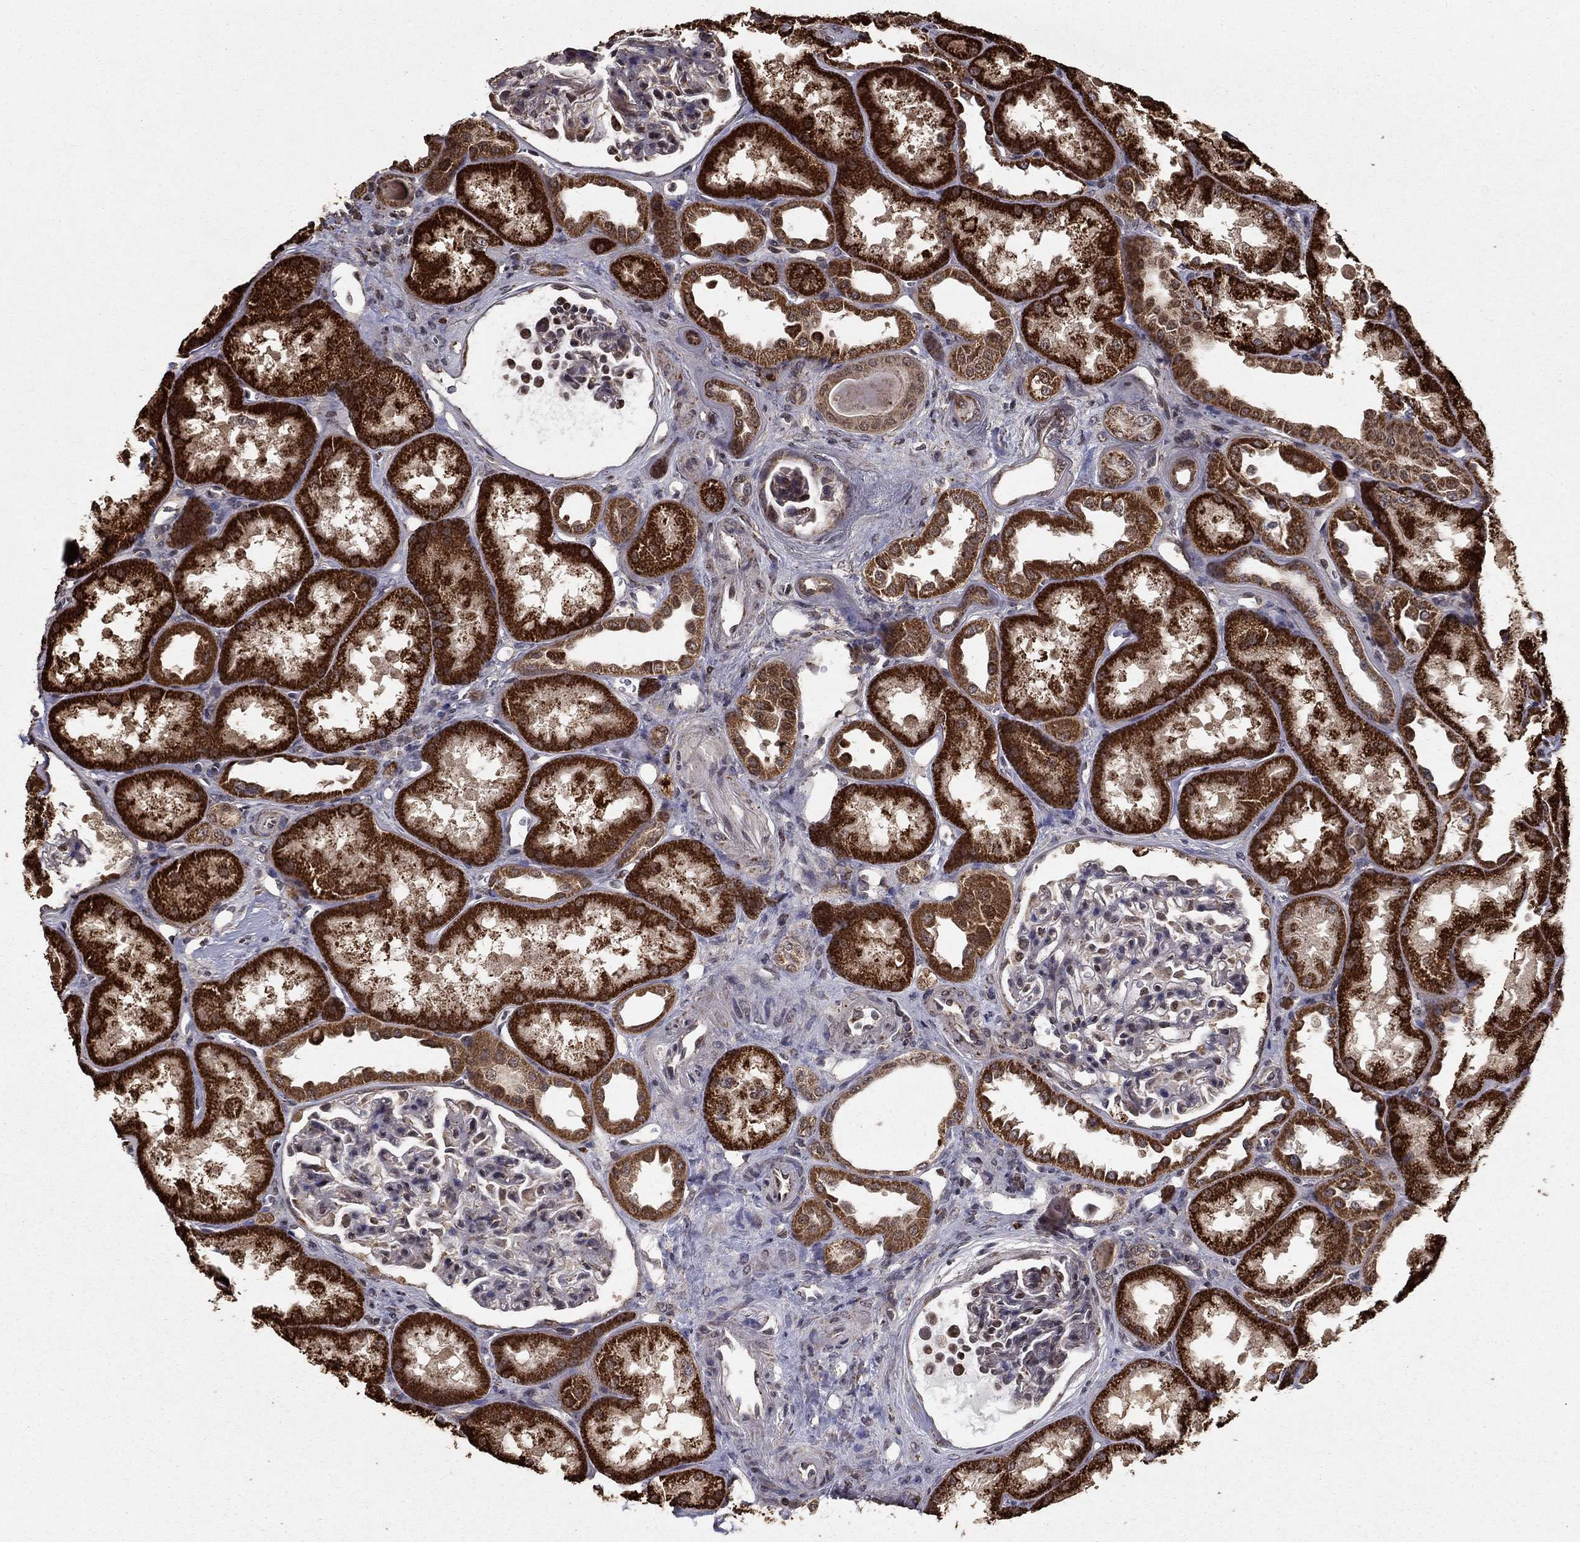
{"staining": {"intensity": "negative", "quantity": "none", "location": "none"}, "tissue": "kidney", "cell_type": "Cells in glomeruli", "image_type": "normal", "snomed": [{"axis": "morphology", "description": "Normal tissue, NOS"}, {"axis": "topography", "description": "Kidney"}], "caption": "IHC photomicrograph of normal kidney: human kidney stained with DAB displays no significant protein expression in cells in glomeruli.", "gene": "ACOT13", "patient": {"sex": "male", "age": 61}}